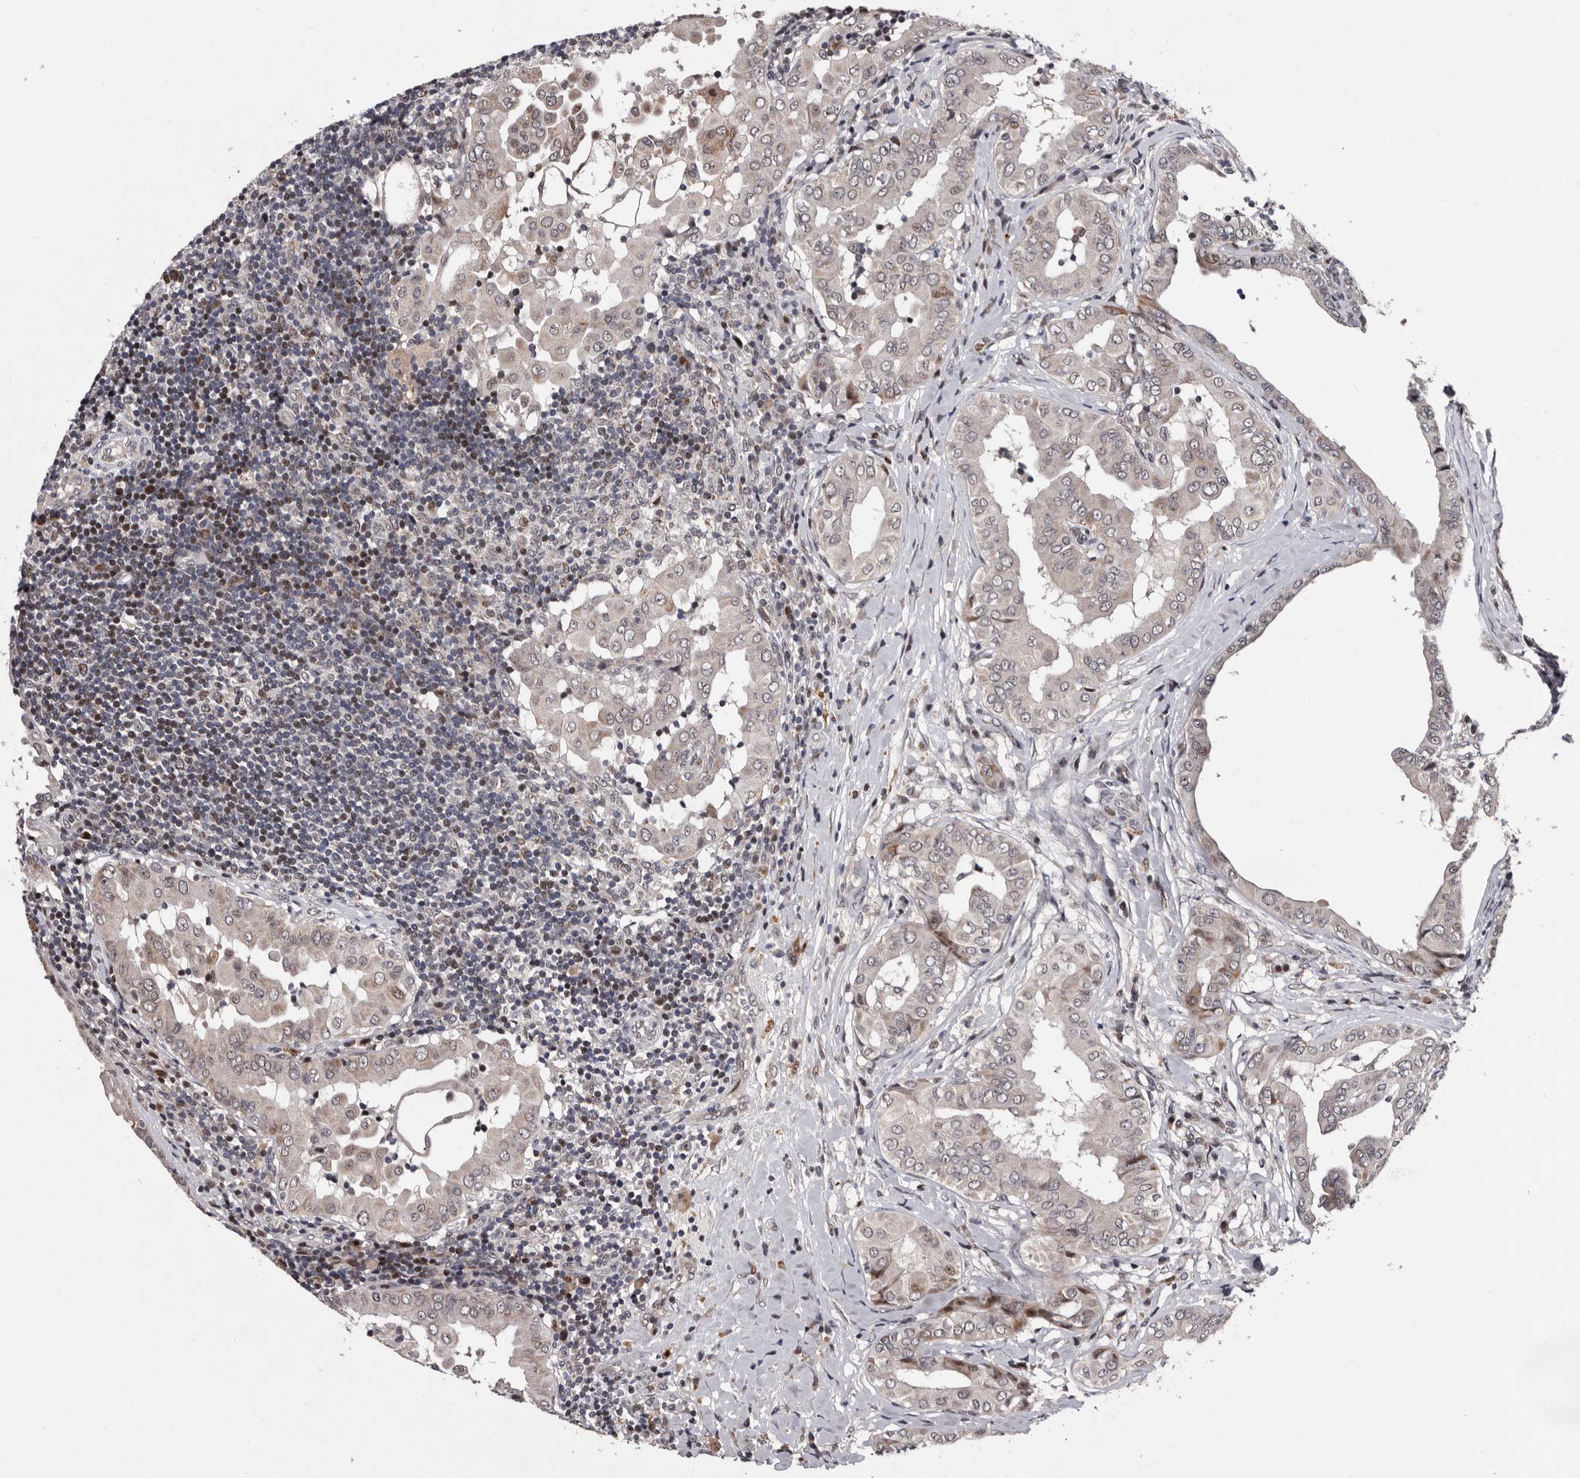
{"staining": {"intensity": "weak", "quantity": "<25%", "location": "cytoplasmic/membranous"}, "tissue": "thyroid cancer", "cell_type": "Tumor cells", "image_type": "cancer", "snomed": [{"axis": "morphology", "description": "Papillary adenocarcinoma, NOS"}, {"axis": "topography", "description": "Thyroid gland"}], "caption": "A micrograph of human thyroid papillary adenocarcinoma is negative for staining in tumor cells. (Brightfield microscopy of DAB (3,3'-diaminobenzidine) immunohistochemistry at high magnification).", "gene": "TNKS", "patient": {"sex": "male", "age": 33}}